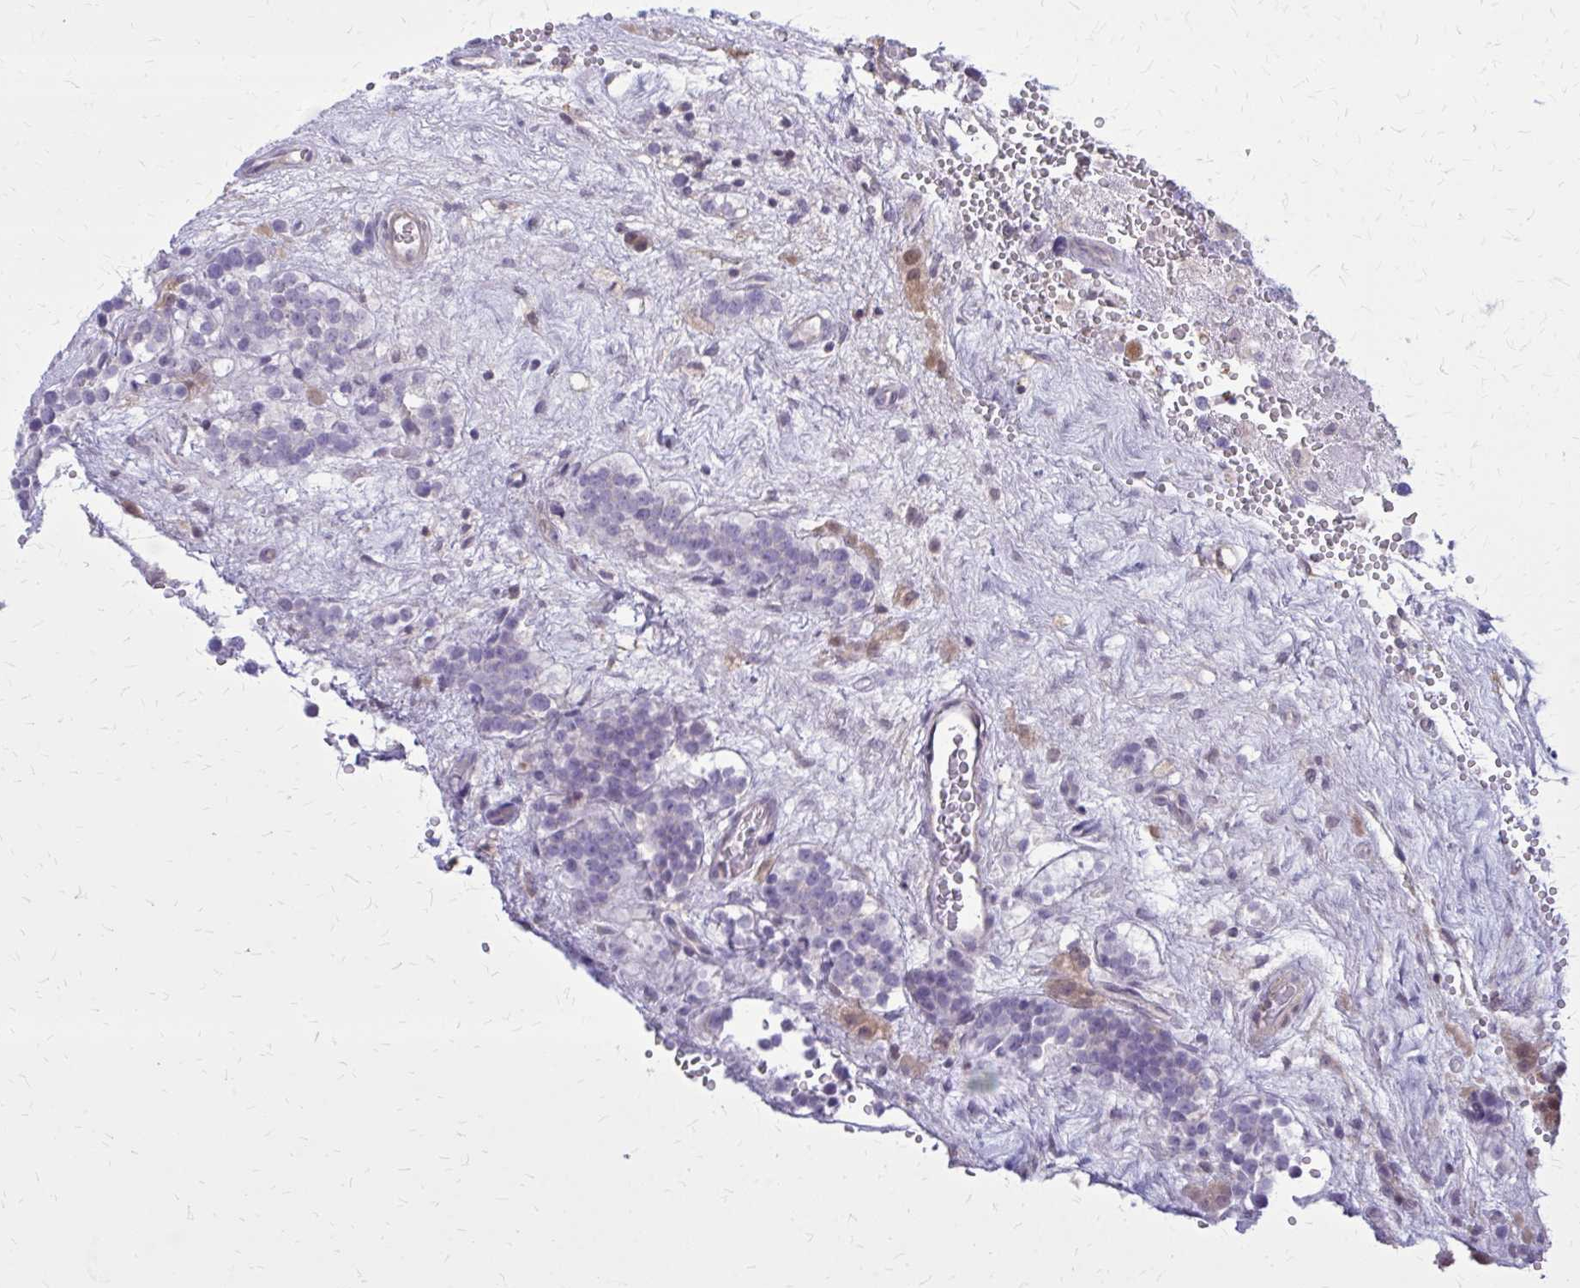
{"staining": {"intensity": "negative", "quantity": "none", "location": "none"}, "tissue": "testis cancer", "cell_type": "Tumor cells", "image_type": "cancer", "snomed": [{"axis": "morphology", "description": "Seminoma, NOS"}, {"axis": "topography", "description": "Testis"}], "caption": "Histopathology image shows no protein staining in tumor cells of seminoma (testis) tissue.", "gene": "DBI", "patient": {"sex": "male", "age": 71}}